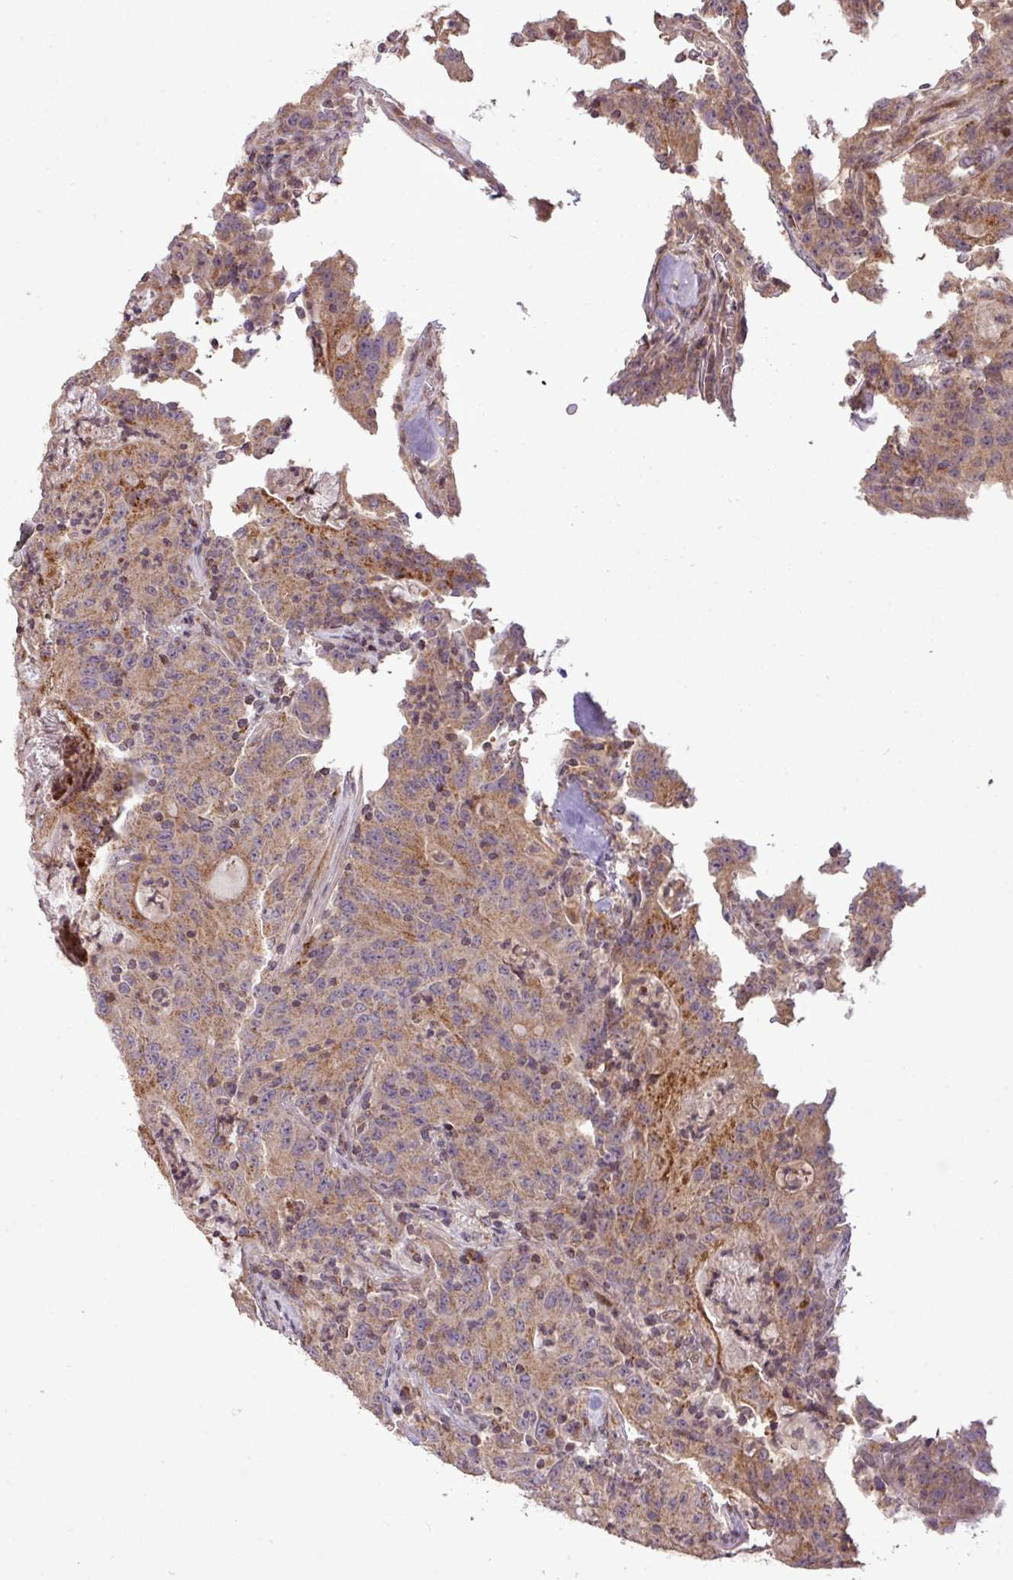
{"staining": {"intensity": "moderate", "quantity": ">75%", "location": "cytoplasmic/membranous,nuclear"}, "tissue": "colorectal cancer", "cell_type": "Tumor cells", "image_type": "cancer", "snomed": [{"axis": "morphology", "description": "Adenocarcinoma, NOS"}, {"axis": "topography", "description": "Colon"}], "caption": "A medium amount of moderate cytoplasmic/membranous and nuclear positivity is seen in approximately >75% of tumor cells in colorectal adenocarcinoma tissue.", "gene": "YPEL3", "patient": {"sex": "male", "age": 83}}